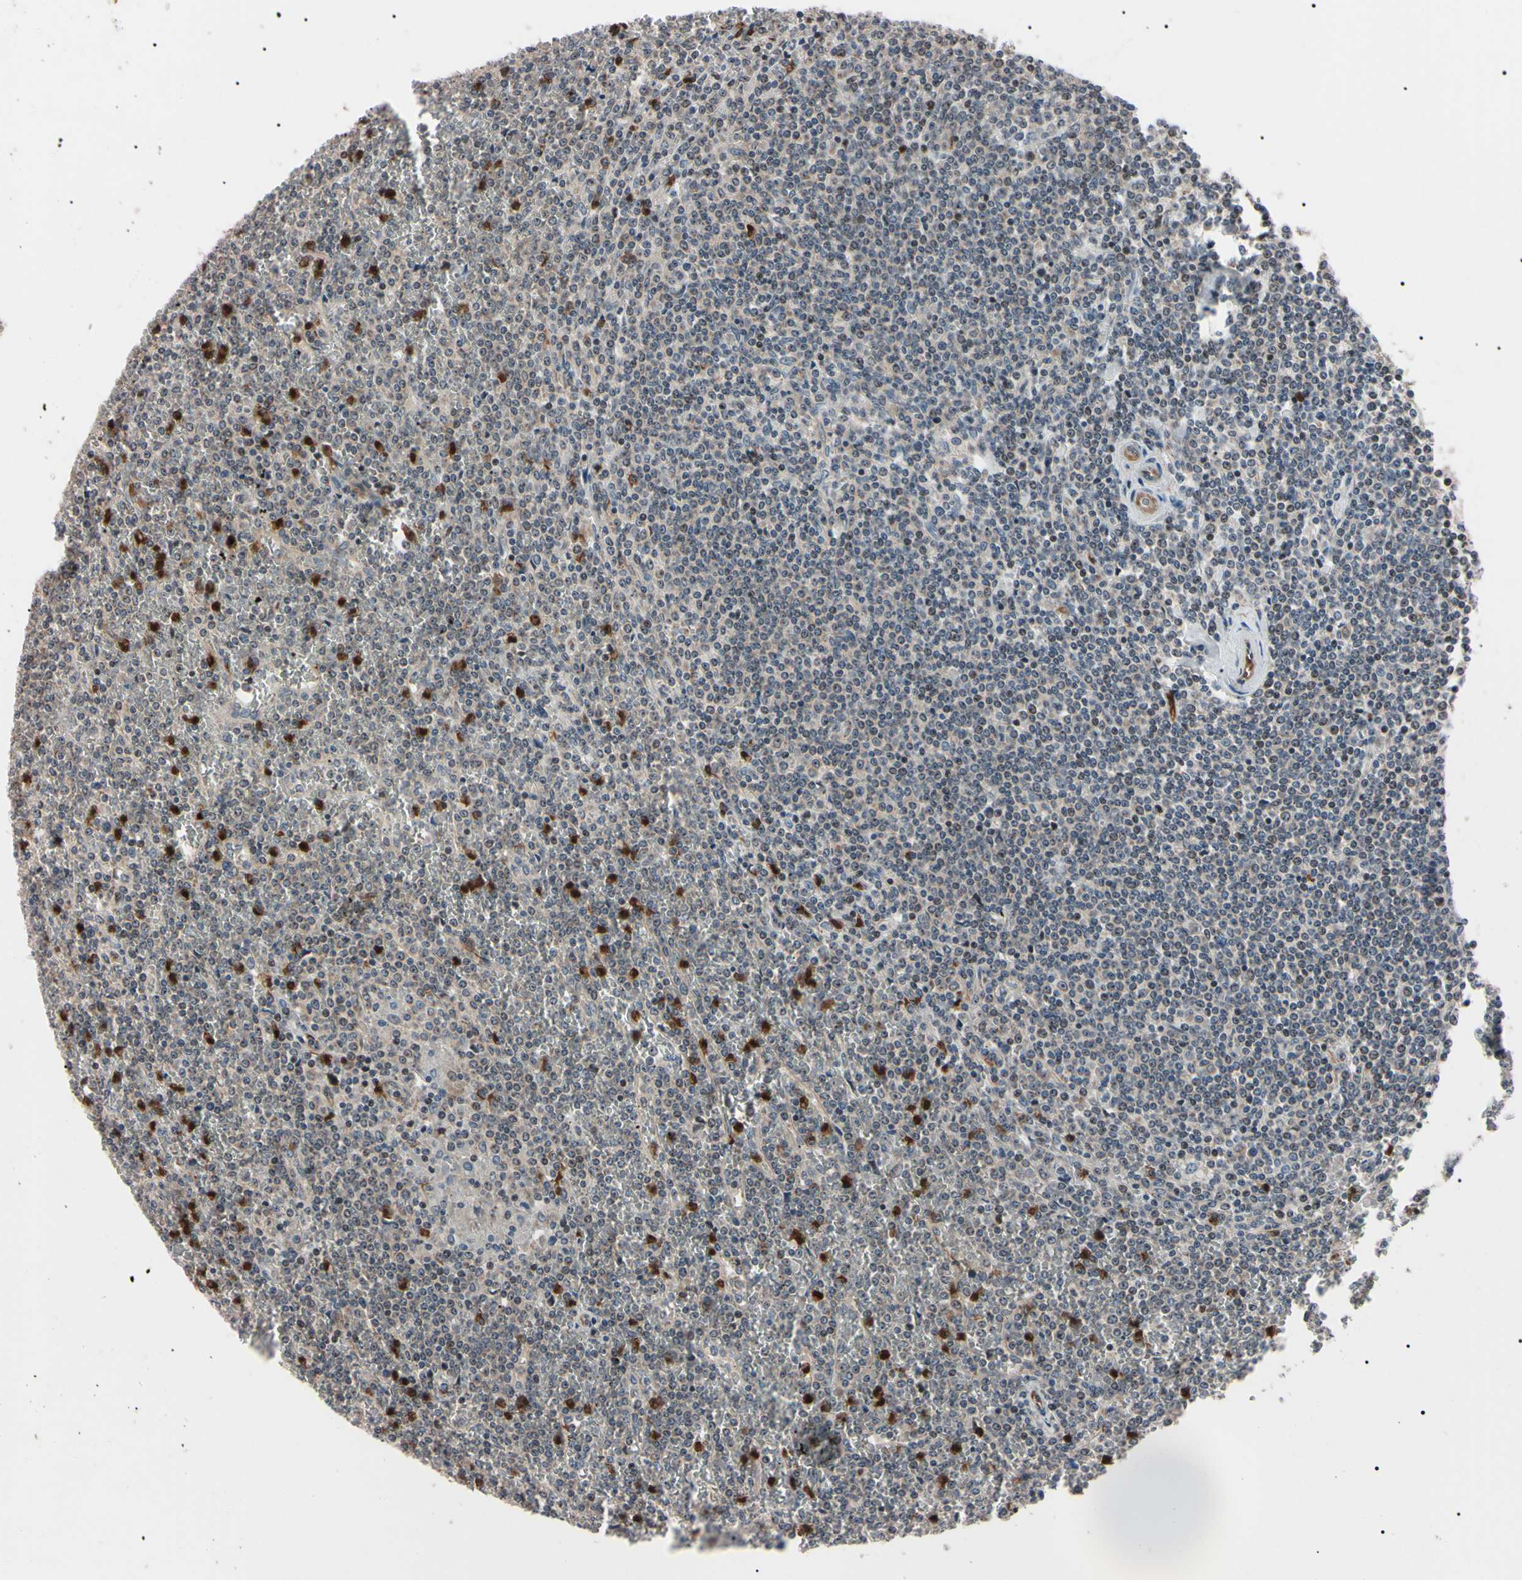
{"staining": {"intensity": "strong", "quantity": "<25%", "location": "cytoplasmic/membranous,nuclear"}, "tissue": "lymphoma", "cell_type": "Tumor cells", "image_type": "cancer", "snomed": [{"axis": "morphology", "description": "Malignant lymphoma, non-Hodgkin's type, Low grade"}, {"axis": "topography", "description": "Spleen"}], "caption": "Low-grade malignant lymphoma, non-Hodgkin's type stained with immunohistochemistry demonstrates strong cytoplasmic/membranous and nuclear expression in approximately <25% of tumor cells. Immunohistochemistry (ihc) stains the protein in brown and the nuclei are stained blue.", "gene": "TRAF5", "patient": {"sex": "female", "age": 19}}